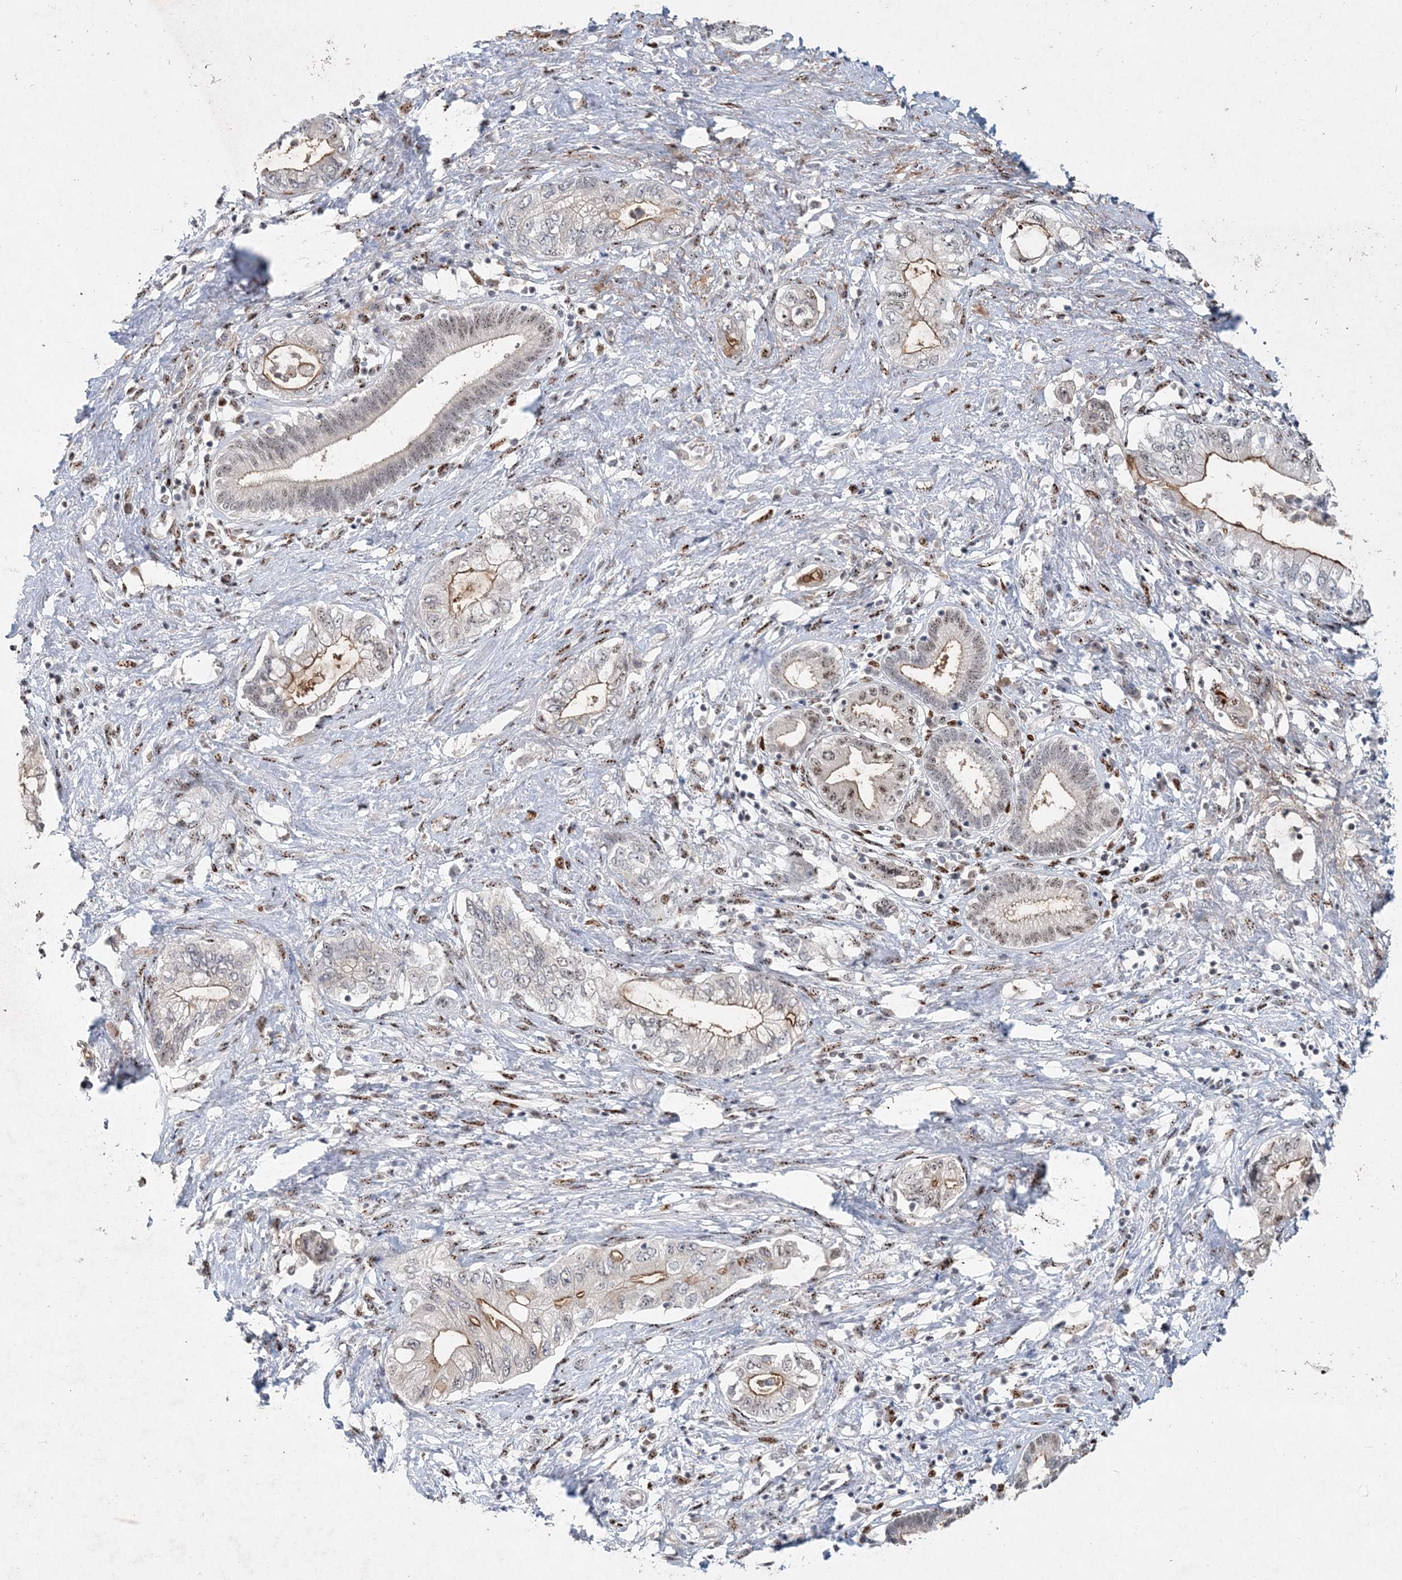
{"staining": {"intensity": "moderate", "quantity": "<25%", "location": "cytoplasmic/membranous"}, "tissue": "pancreatic cancer", "cell_type": "Tumor cells", "image_type": "cancer", "snomed": [{"axis": "morphology", "description": "Adenocarcinoma, NOS"}, {"axis": "topography", "description": "Pancreas"}], "caption": "Pancreatic cancer was stained to show a protein in brown. There is low levels of moderate cytoplasmic/membranous expression in approximately <25% of tumor cells.", "gene": "GIN1", "patient": {"sex": "female", "age": 73}}